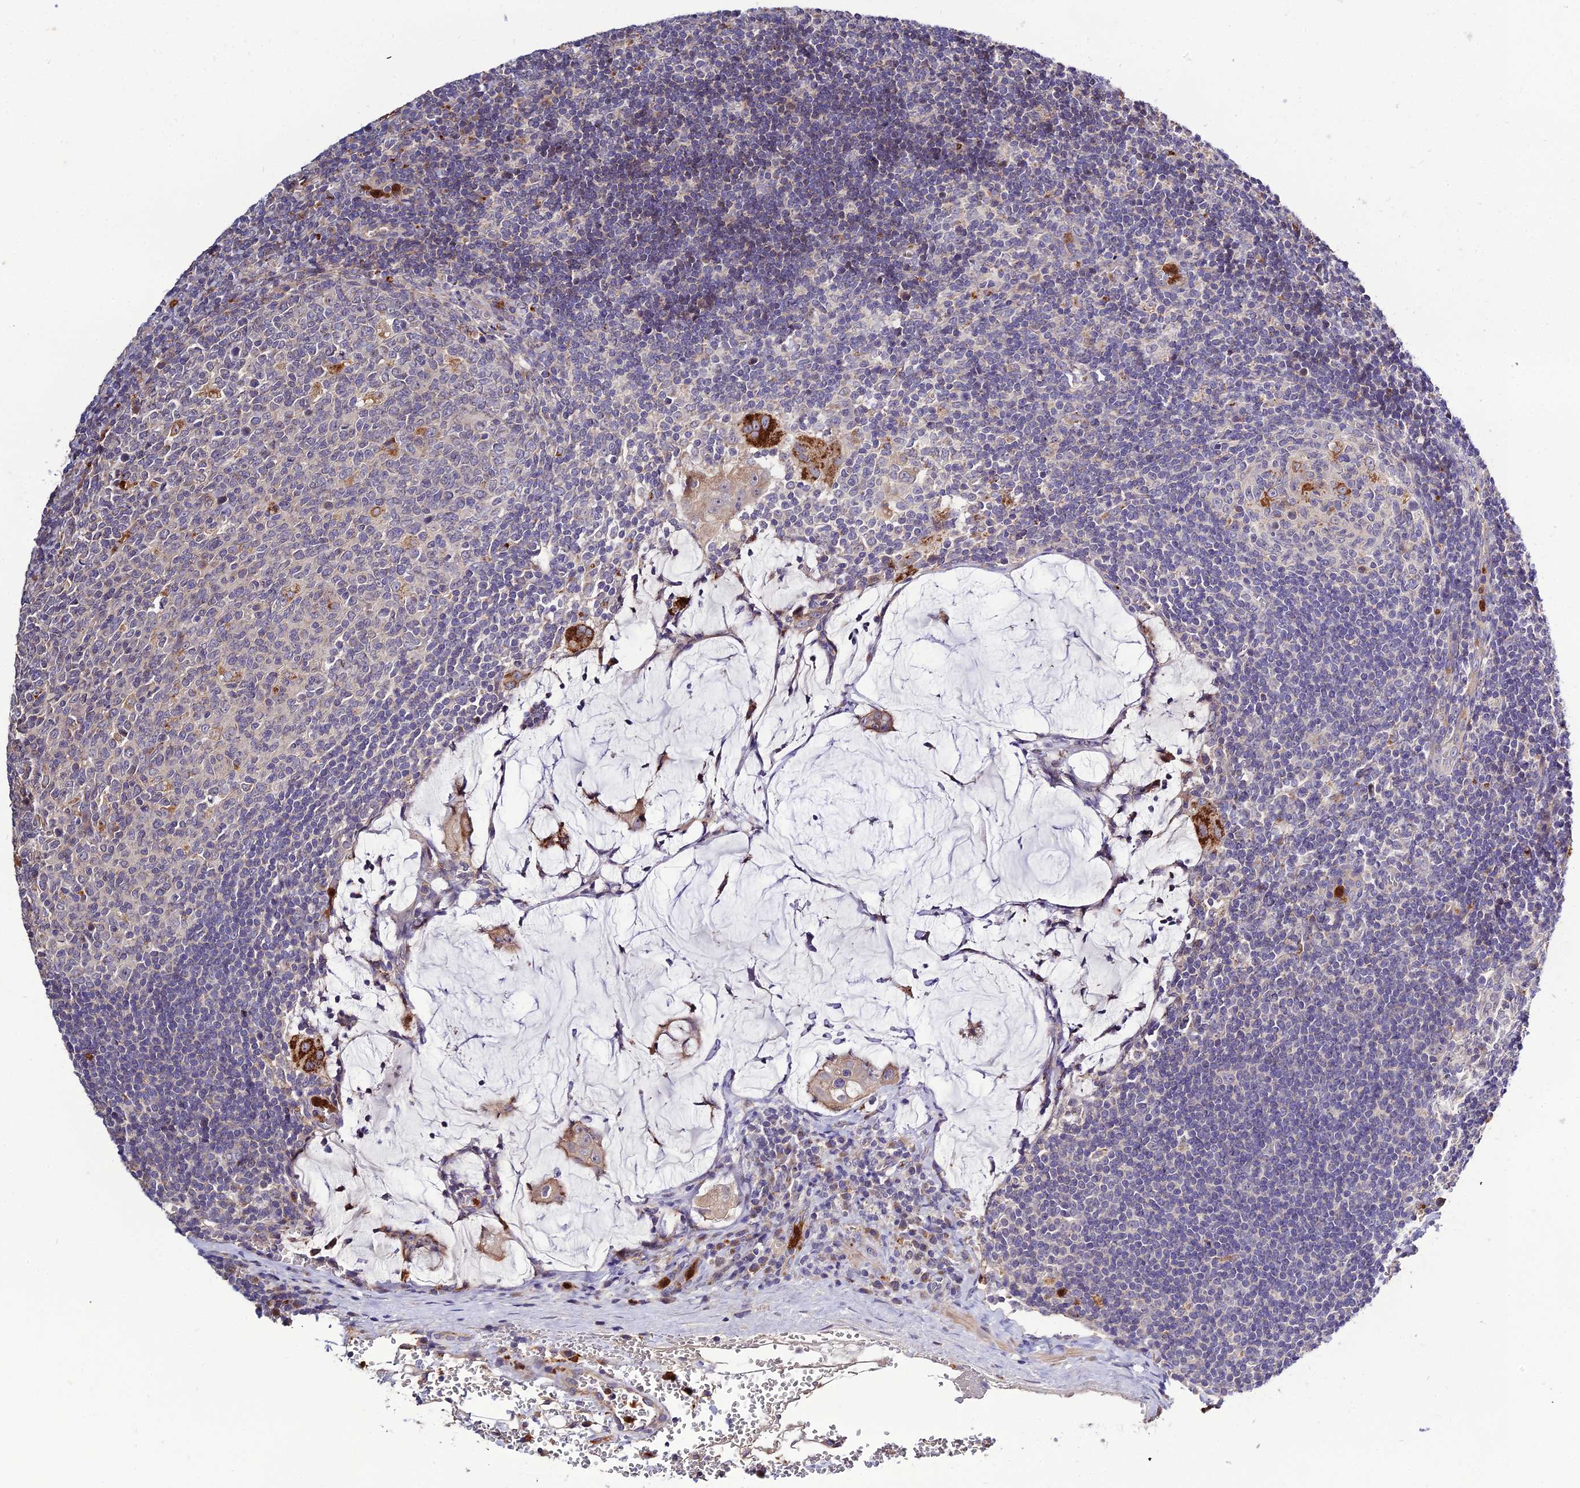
{"staining": {"intensity": "negative", "quantity": "none", "location": "none"}, "tissue": "lymph node", "cell_type": "Germinal center cells", "image_type": "normal", "snomed": [{"axis": "morphology", "description": "Normal tissue, NOS"}, {"axis": "topography", "description": "Lymph node"}], "caption": "A histopathology image of human lymph node is negative for staining in germinal center cells. (DAB (3,3'-diaminobenzidine) immunohistochemistry visualized using brightfield microscopy, high magnification).", "gene": "EID2", "patient": {"sex": "female", "age": 73}}